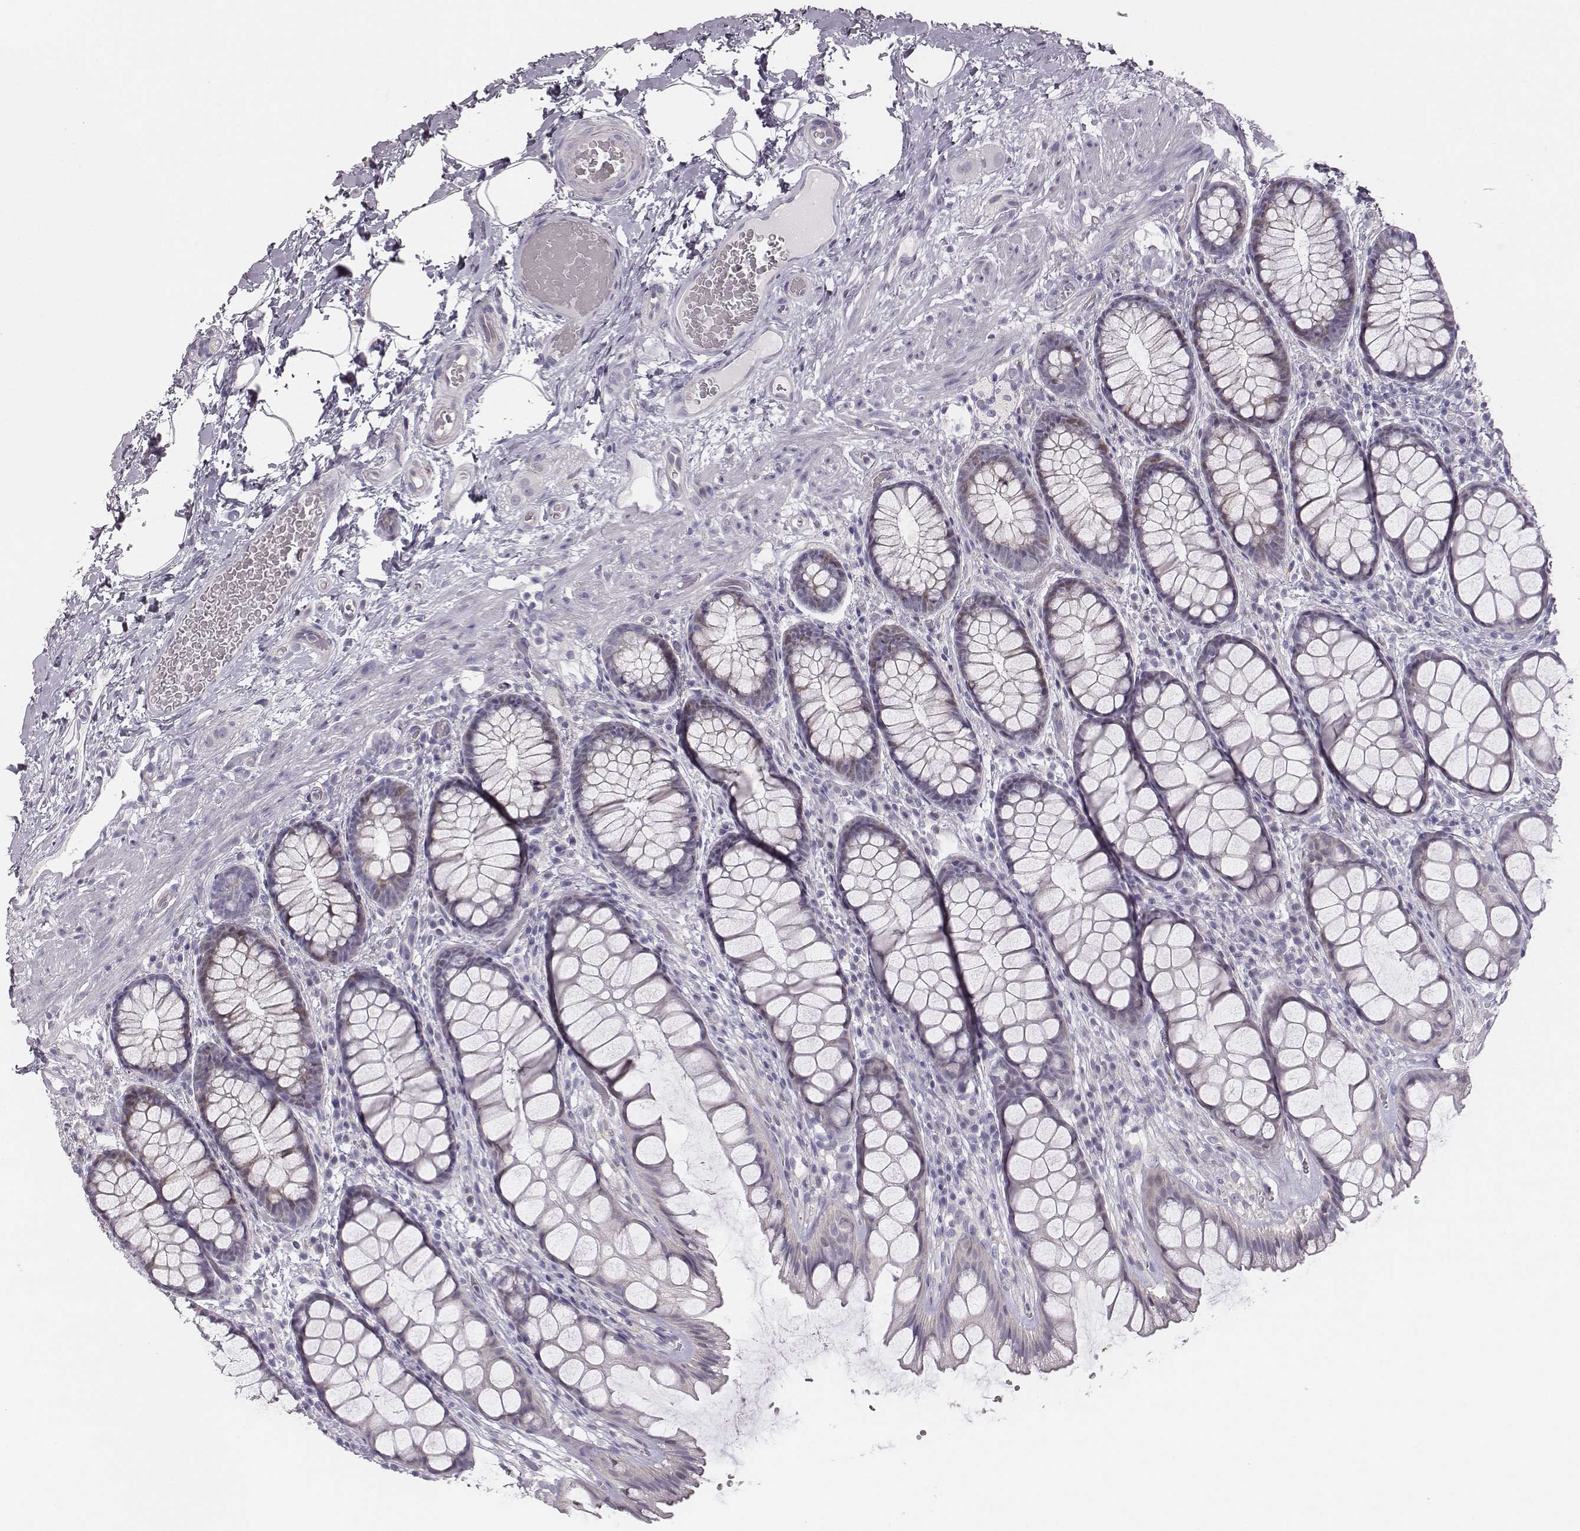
{"staining": {"intensity": "negative", "quantity": "none", "location": "none"}, "tissue": "rectum", "cell_type": "Glandular cells", "image_type": "normal", "snomed": [{"axis": "morphology", "description": "Normal tissue, NOS"}, {"axis": "topography", "description": "Rectum"}], "caption": "Immunohistochemistry of unremarkable human rectum exhibits no staining in glandular cells.", "gene": "PBK", "patient": {"sex": "female", "age": 62}}